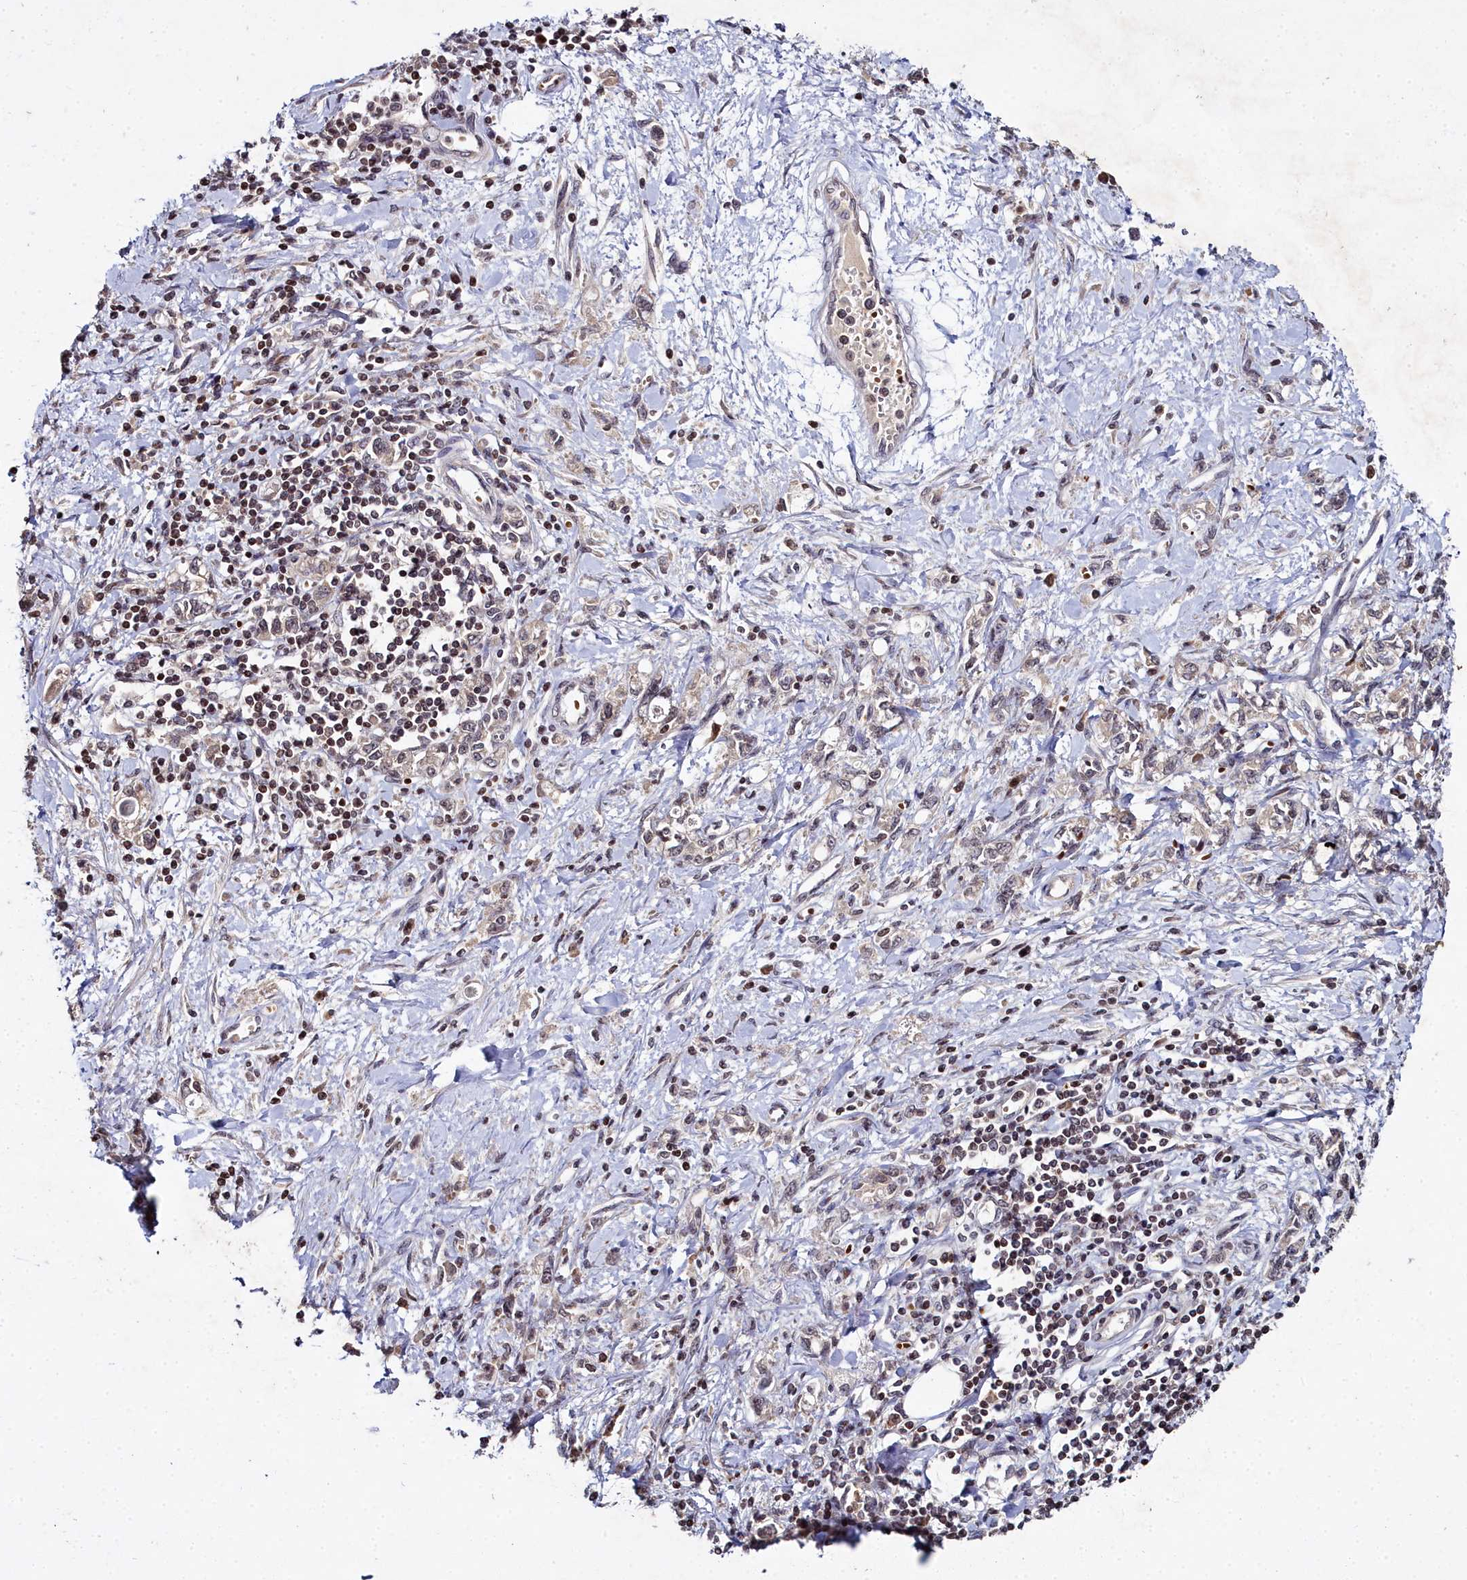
{"staining": {"intensity": "weak", "quantity": "<25%", "location": "cytoplasmic/membranous"}, "tissue": "stomach cancer", "cell_type": "Tumor cells", "image_type": "cancer", "snomed": [{"axis": "morphology", "description": "Adenocarcinoma, NOS"}, {"axis": "topography", "description": "Stomach"}], "caption": "Micrograph shows no protein expression in tumor cells of adenocarcinoma (stomach) tissue.", "gene": "FZD4", "patient": {"sex": "female", "age": 76}}